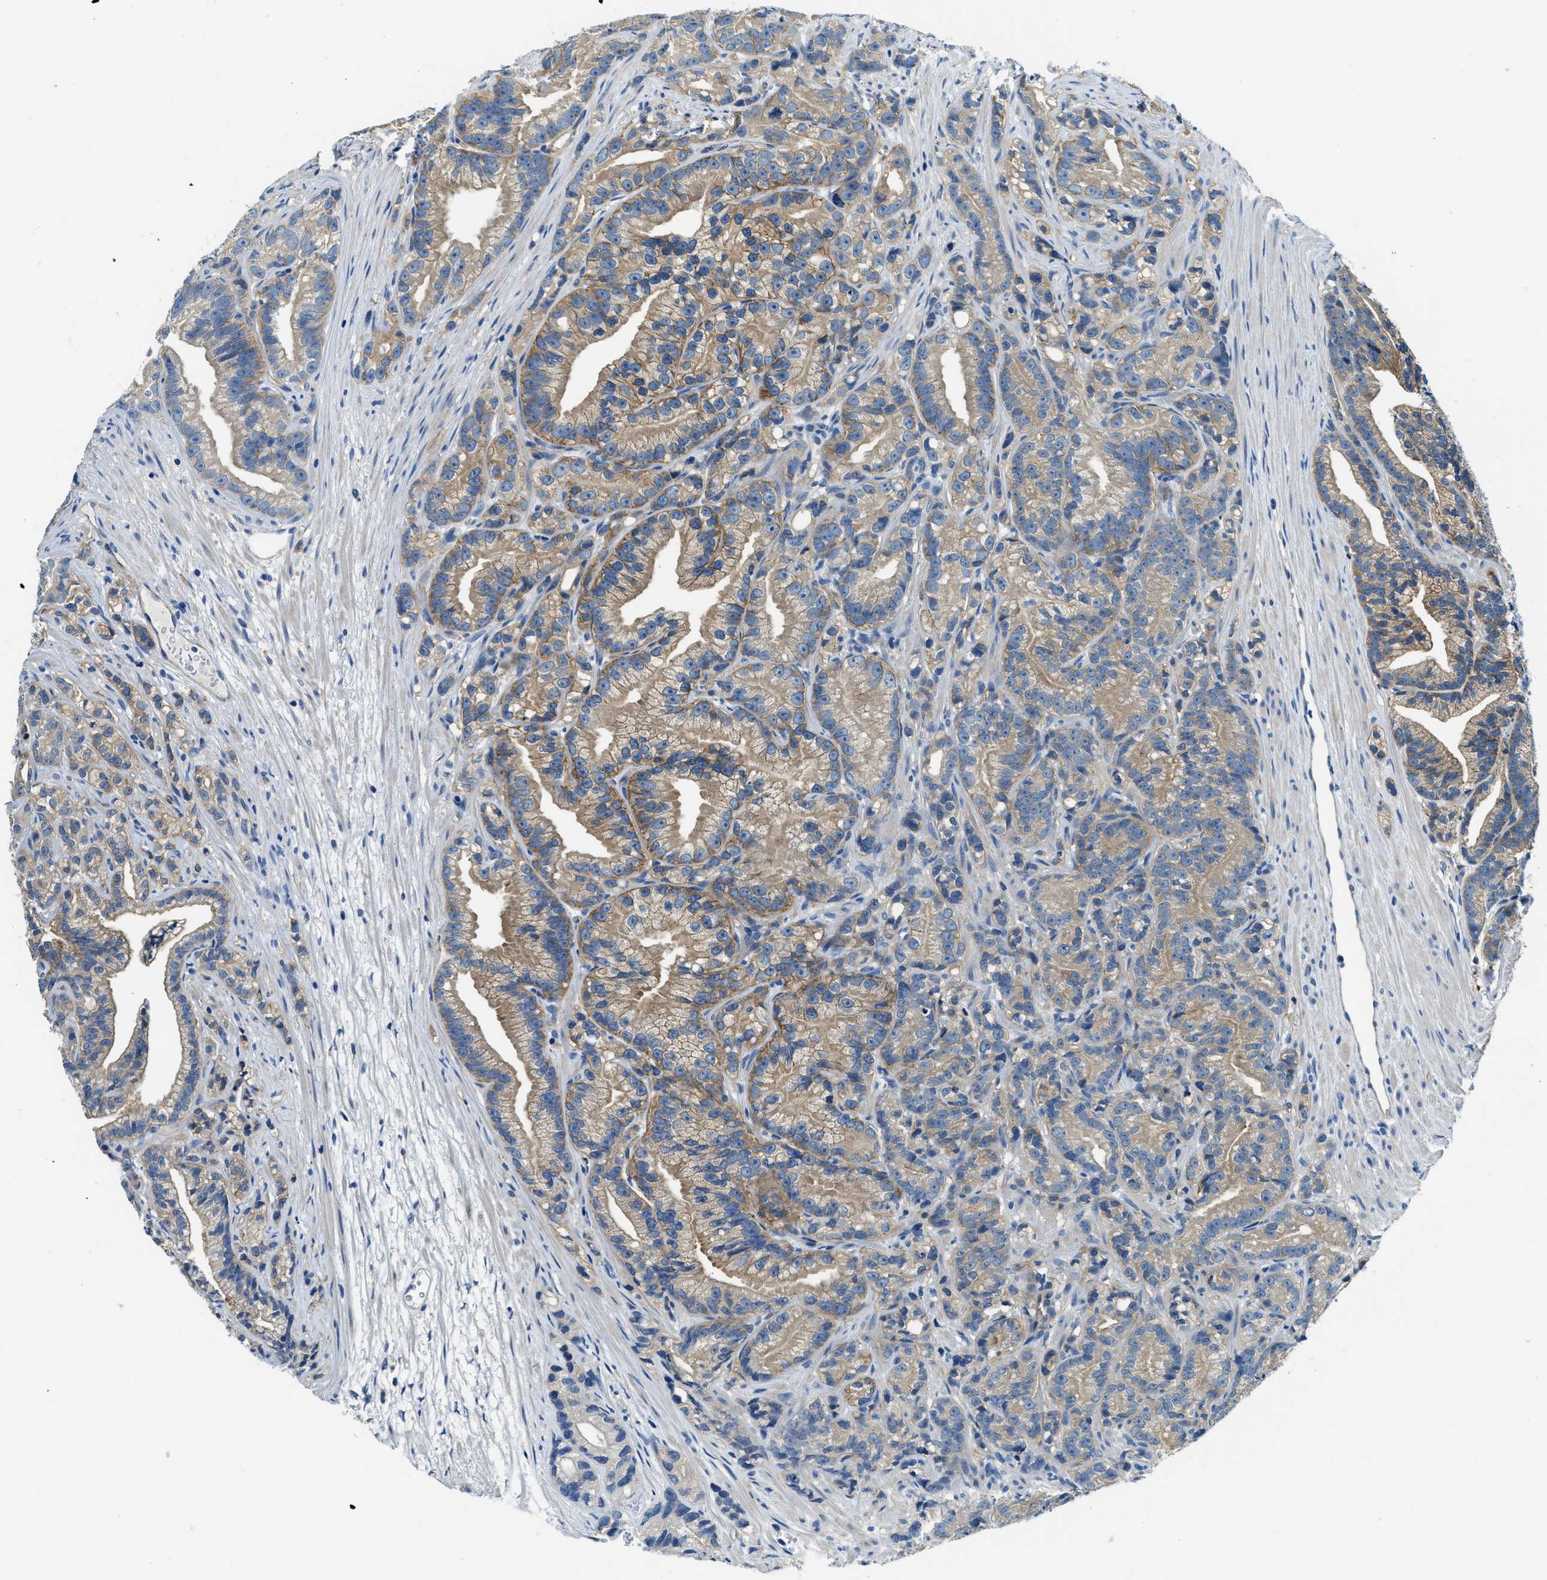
{"staining": {"intensity": "moderate", "quantity": ">75%", "location": "cytoplasmic/membranous"}, "tissue": "prostate cancer", "cell_type": "Tumor cells", "image_type": "cancer", "snomed": [{"axis": "morphology", "description": "Adenocarcinoma, Low grade"}, {"axis": "topography", "description": "Prostate"}], "caption": "Protein staining displays moderate cytoplasmic/membranous expression in about >75% of tumor cells in low-grade adenocarcinoma (prostate).", "gene": "TWF1", "patient": {"sex": "male", "age": 89}}